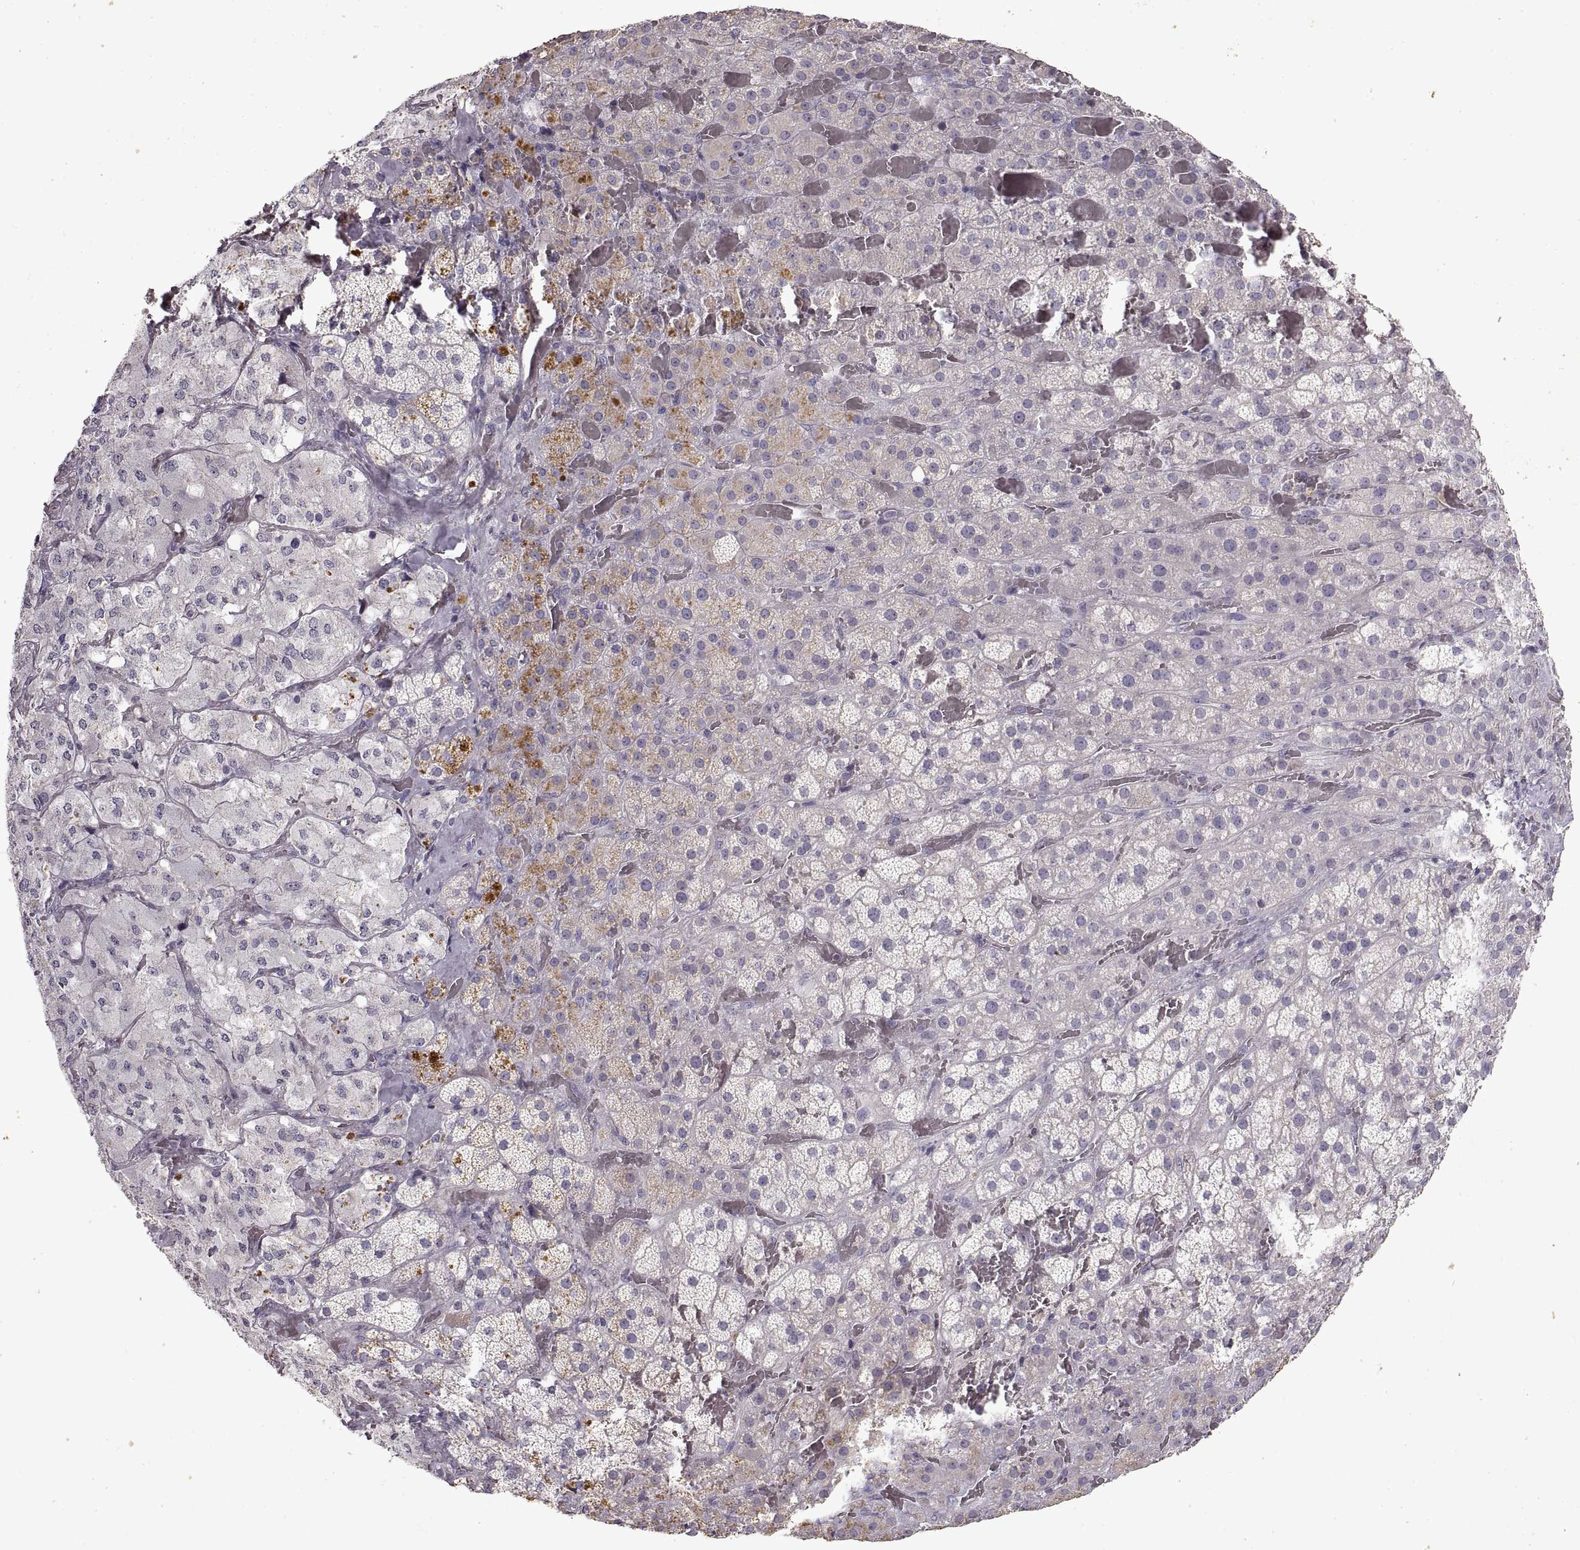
{"staining": {"intensity": "negative", "quantity": "none", "location": "none"}, "tissue": "adrenal gland", "cell_type": "Glandular cells", "image_type": "normal", "snomed": [{"axis": "morphology", "description": "Normal tissue, NOS"}, {"axis": "topography", "description": "Adrenal gland"}], "caption": "Adrenal gland was stained to show a protein in brown. There is no significant positivity in glandular cells.", "gene": "ADAM11", "patient": {"sex": "male", "age": 57}}